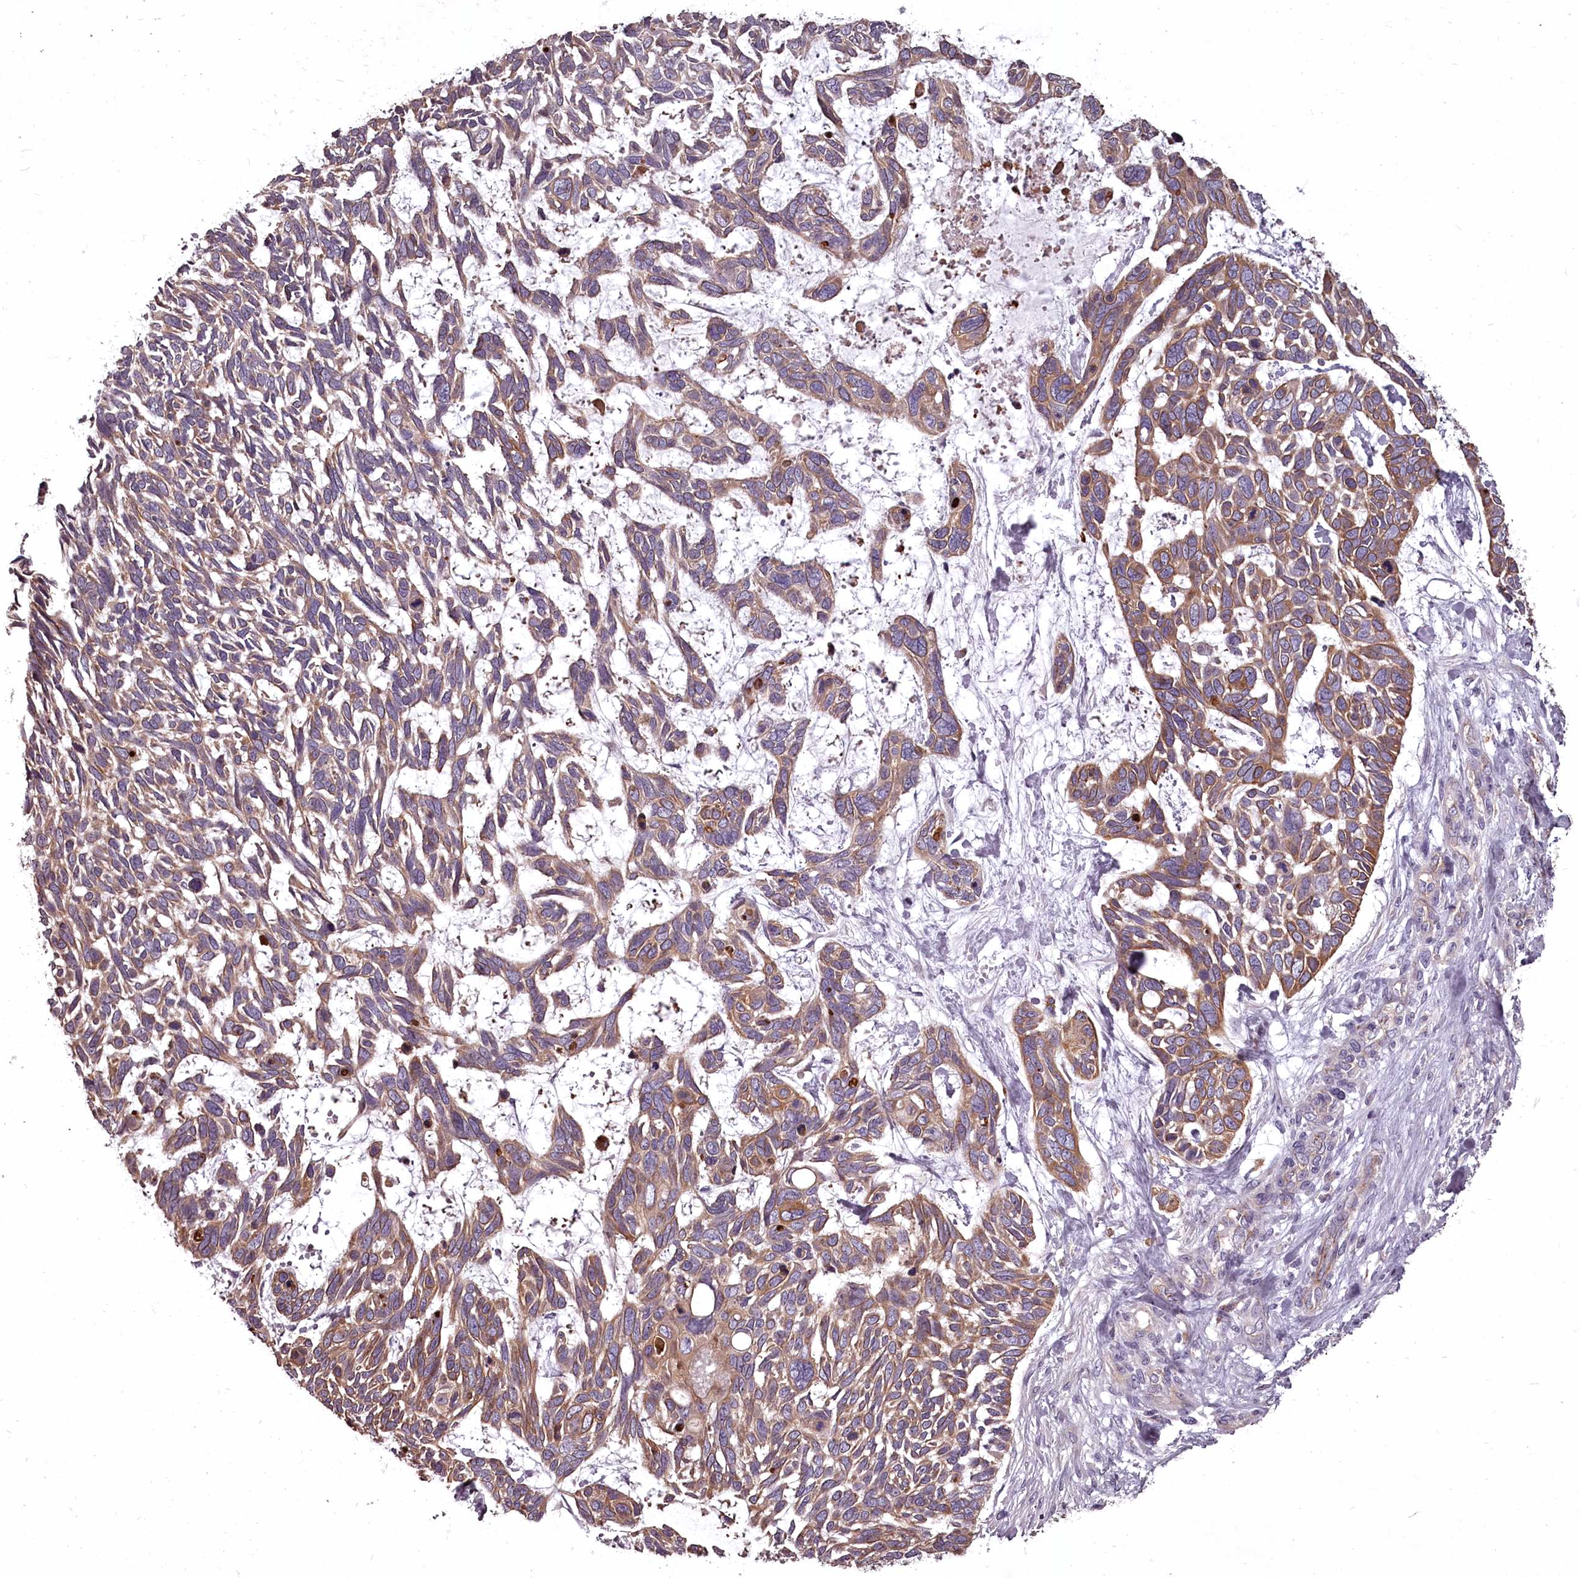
{"staining": {"intensity": "moderate", "quantity": ">75%", "location": "cytoplasmic/membranous"}, "tissue": "skin cancer", "cell_type": "Tumor cells", "image_type": "cancer", "snomed": [{"axis": "morphology", "description": "Basal cell carcinoma"}, {"axis": "topography", "description": "Skin"}], "caption": "Immunohistochemistry (IHC) (DAB) staining of skin cancer (basal cell carcinoma) demonstrates moderate cytoplasmic/membranous protein positivity in approximately >75% of tumor cells. (Stains: DAB in brown, nuclei in blue, Microscopy: brightfield microscopy at high magnification).", "gene": "STX6", "patient": {"sex": "male", "age": 88}}